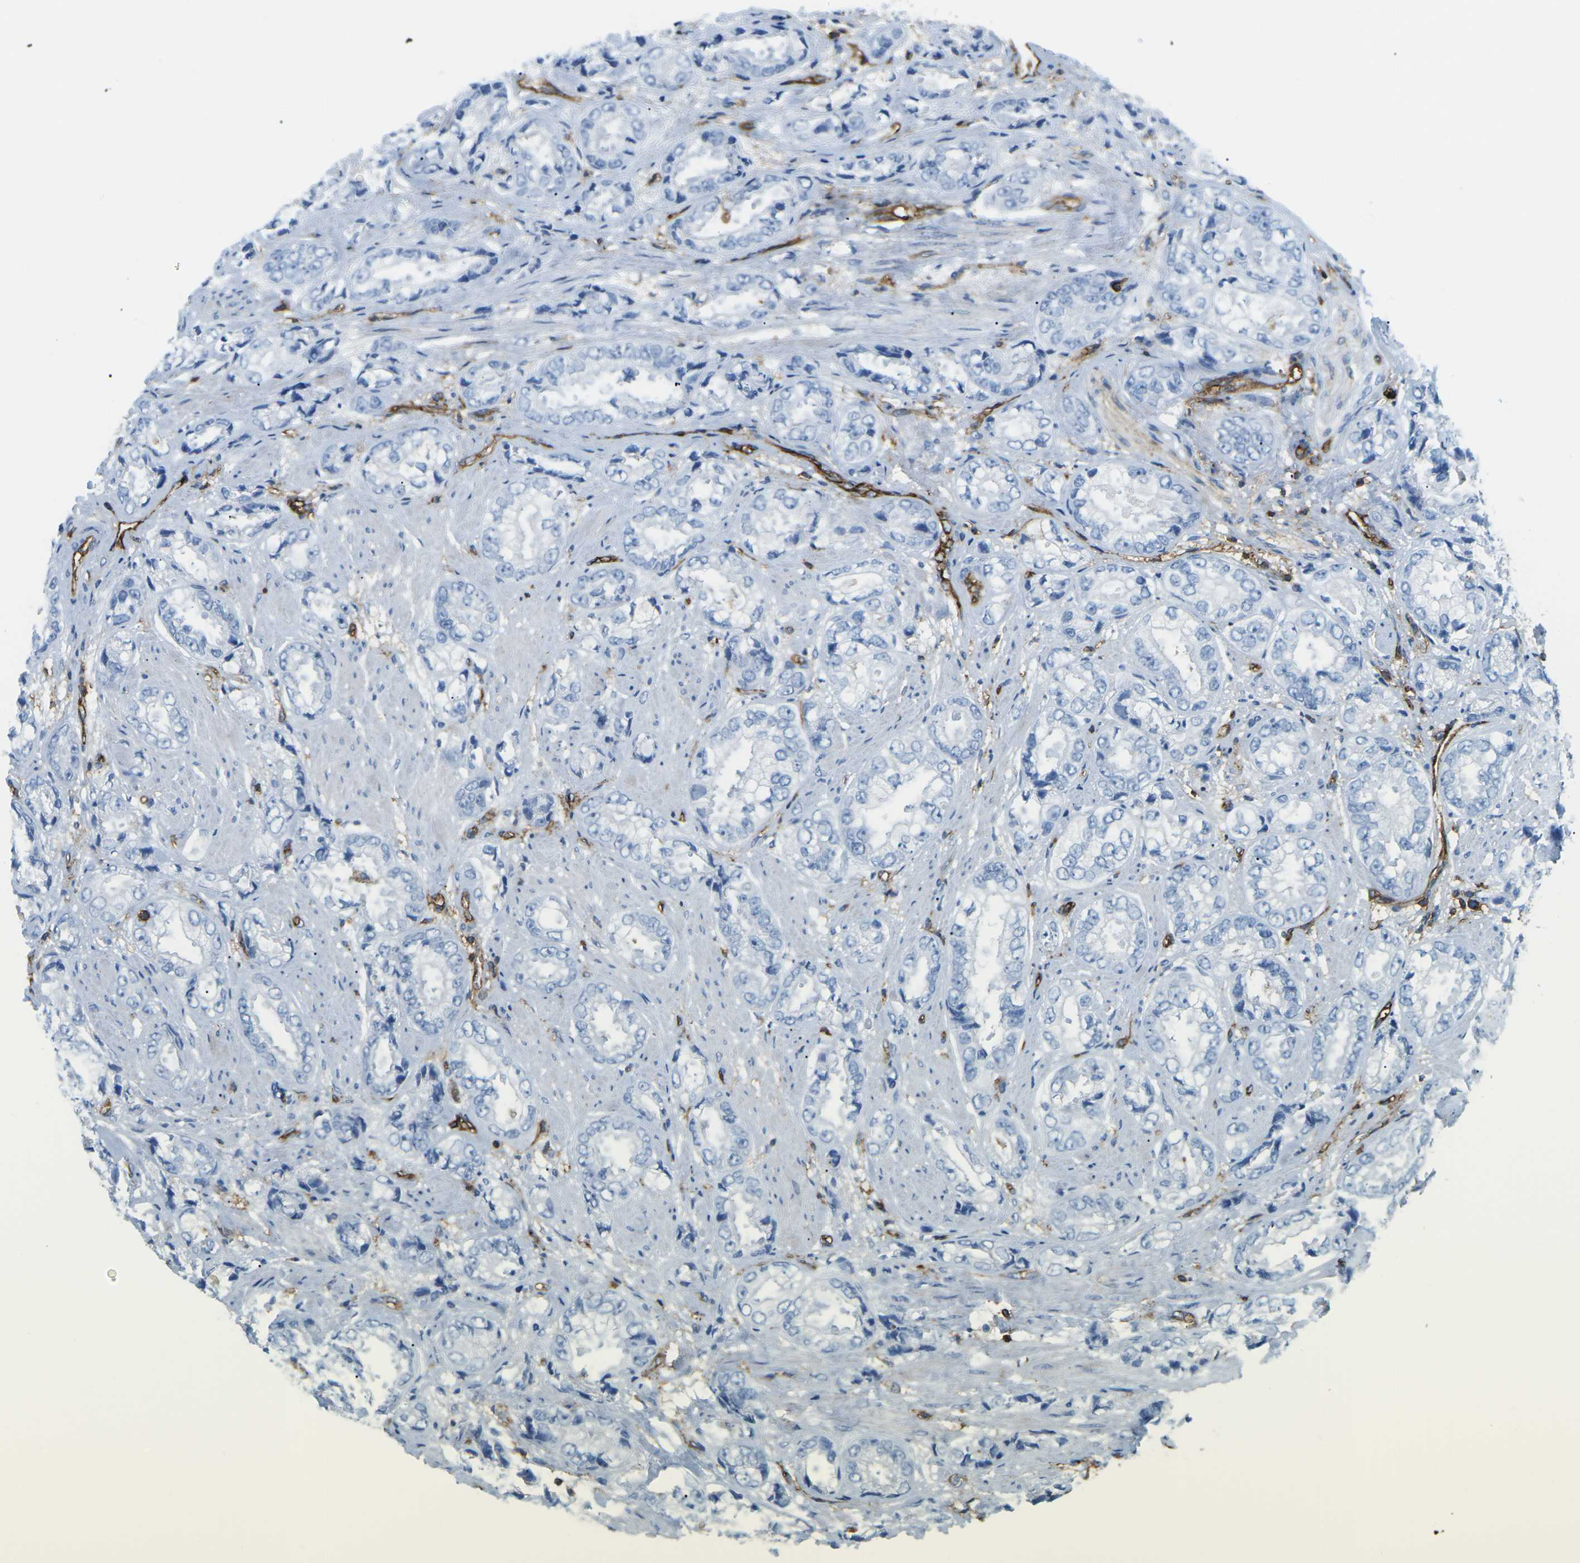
{"staining": {"intensity": "negative", "quantity": "none", "location": "none"}, "tissue": "prostate cancer", "cell_type": "Tumor cells", "image_type": "cancer", "snomed": [{"axis": "morphology", "description": "Adenocarcinoma, High grade"}, {"axis": "topography", "description": "Prostate"}], "caption": "Tumor cells show no significant protein positivity in prostate adenocarcinoma (high-grade). Brightfield microscopy of immunohistochemistry stained with DAB (3,3'-diaminobenzidine) (brown) and hematoxylin (blue), captured at high magnification.", "gene": "HLA-B", "patient": {"sex": "male", "age": 61}}